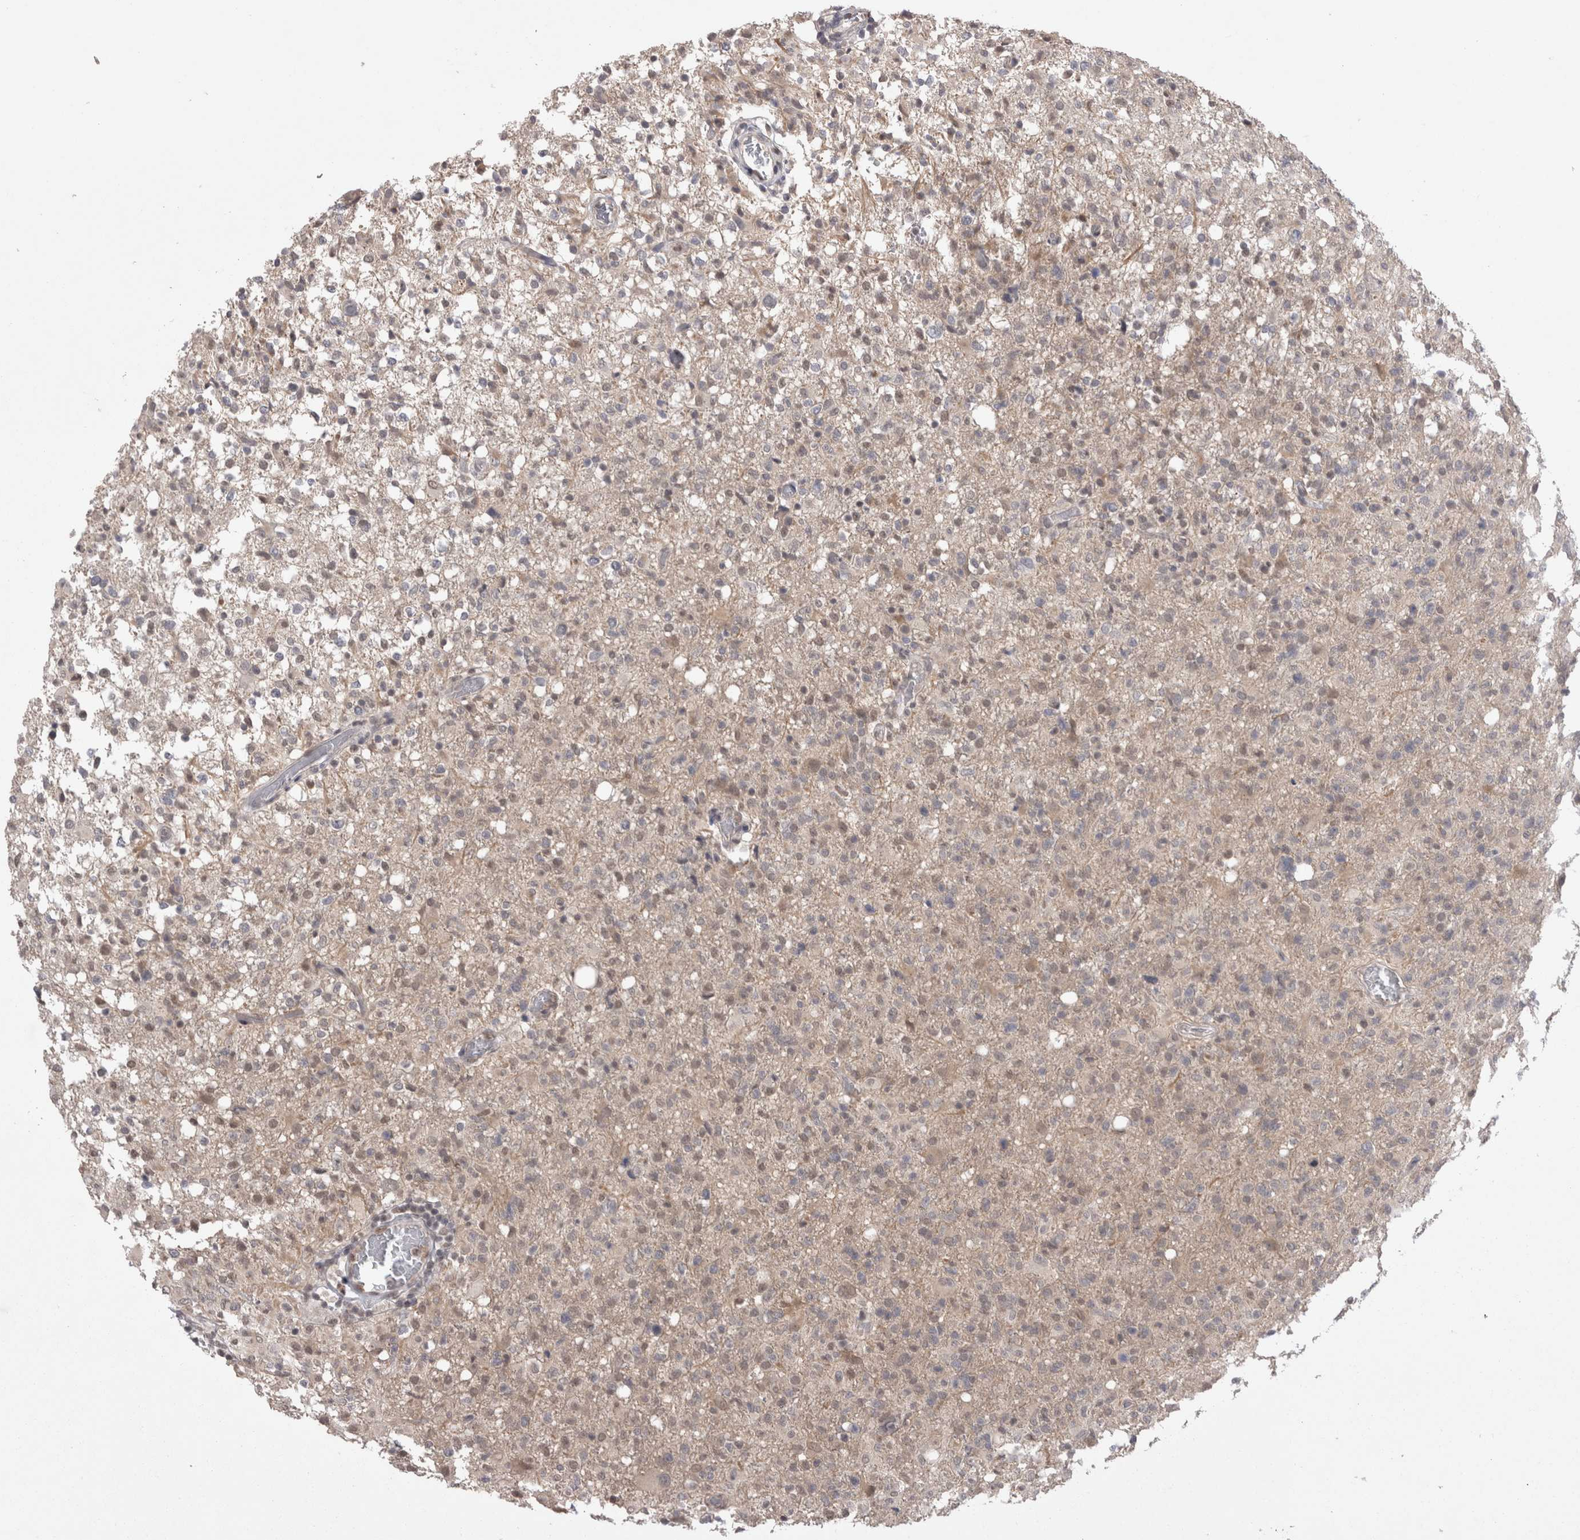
{"staining": {"intensity": "weak", "quantity": "<25%", "location": "cytoplasmic/membranous"}, "tissue": "glioma", "cell_type": "Tumor cells", "image_type": "cancer", "snomed": [{"axis": "morphology", "description": "Glioma, malignant, High grade"}, {"axis": "topography", "description": "Brain"}], "caption": "Immunohistochemical staining of high-grade glioma (malignant) displays no significant expression in tumor cells. Brightfield microscopy of immunohistochemistry stained with DAB (3,3'-diaminobenzidine) (brown) and hematoxylin (blue), captured at high magnification.", "gene": "ZNF341", "patient": {"sex": "female", "age": 57}}